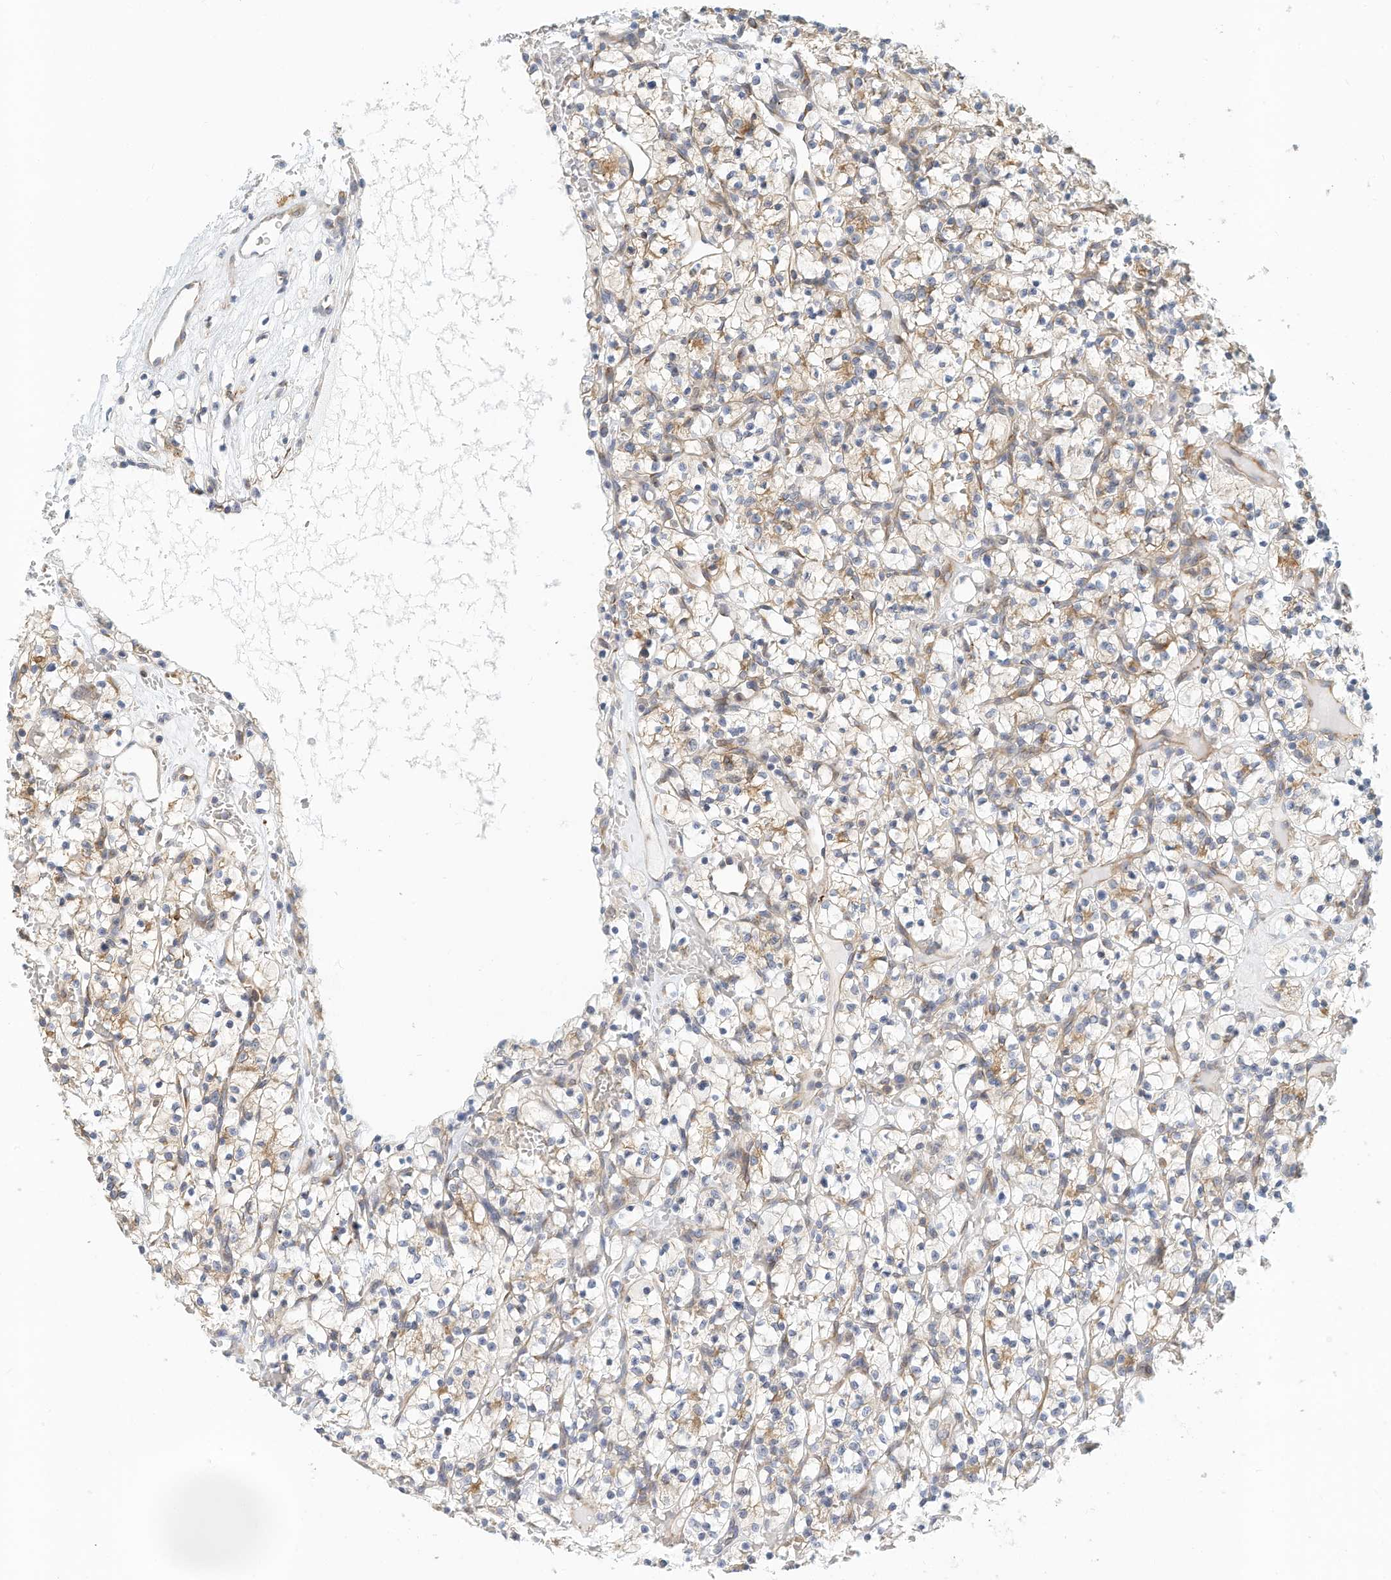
{"staining": {"intensity": "weak", "quantity": "25%-75%", "location": "cytoplasmic/membranous"}, "tissue": "renal cancer", "cell_type": "Tumor cells", "image_type": "cancer", "snomed": [{"axis": "morphology", "description": "Adenocarcinoma, NOS"}, {"axis": "topography", "description": "Kidney"}], "caption": "The histopathology image reveals immunohistochemical staining of renal adenocarcinoma. There is weak cytoplasmic/membranous expression is present in about 25%-75% of tumor cells. (DAB (3,3'-diaminobenzidine) IHC, brown staining for protein, blue staining for nuclei).", "gene": "MICAL1", "patient": {"sex": "female", "age": 57}}